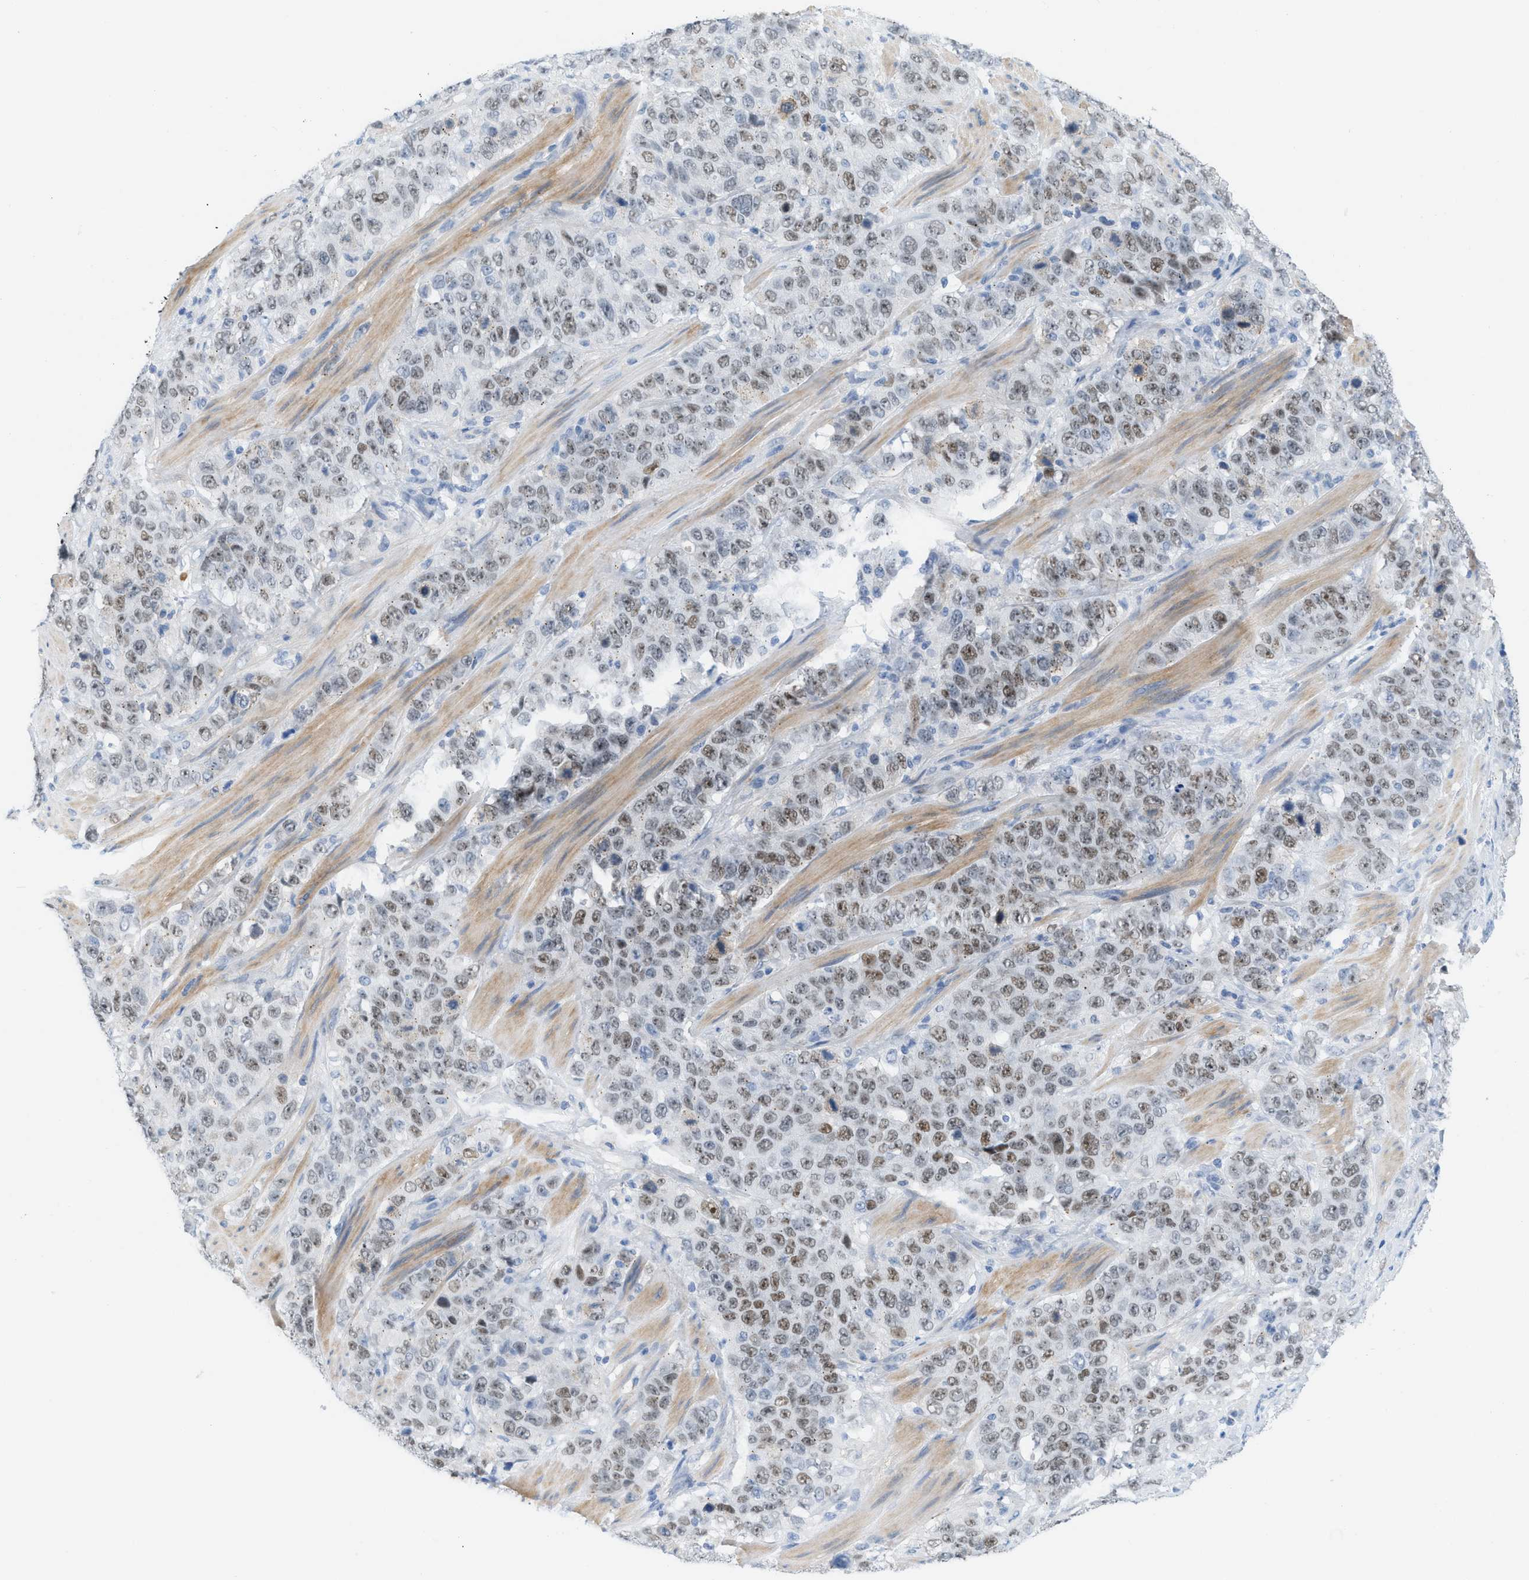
{"staining": {"intensity": "moderate", "quantity": "25%-75%", "location": "nuclear"}, "tissue": "stomach cancer", "cell_type": "Tumor cells", "image_type": "cancer", "snomed": [{"axis": "morphology", "description": "Adenocarcinoma, NOS"}, {"axis": "topography", "description": "Stomach"}], "caption": "An immunohistochemistry image of tumor tissue is shown. Protein staining in brown highlights moderate nuclear positivity in stomach adenocarcinoma within tumor cells.", "gene": "HLTF", "patient": {"sex": "male", "age": 48}}